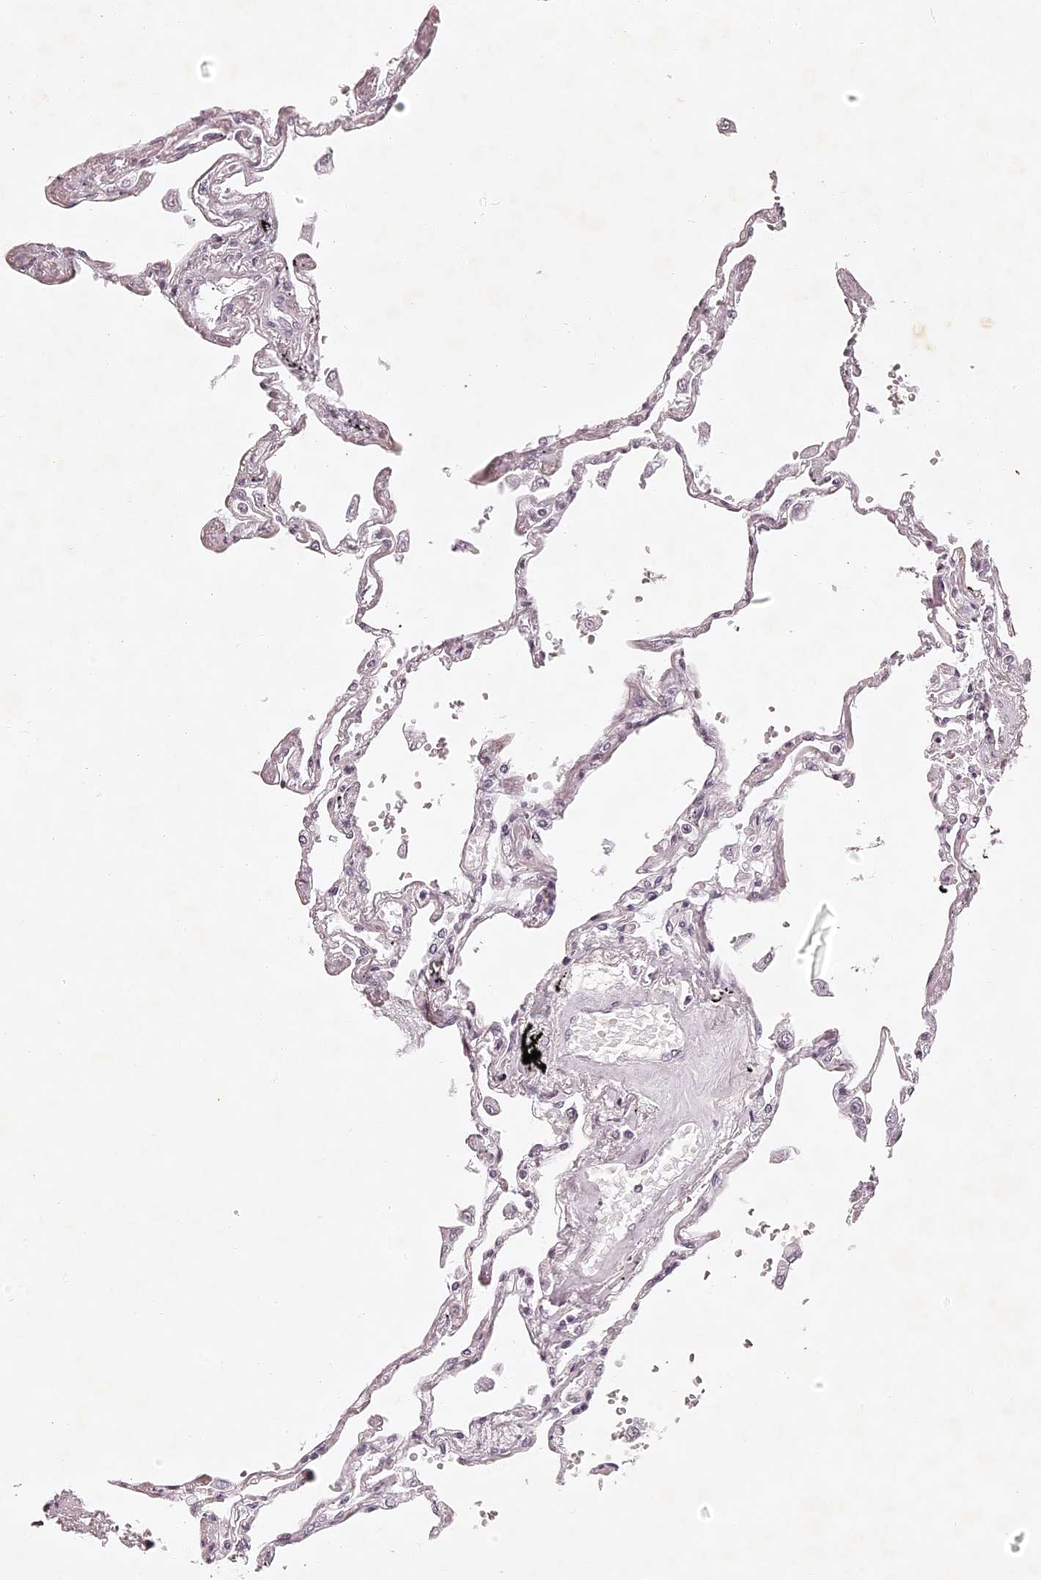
{"staining": {"intensity": "weak", "quantity": "<25%", "location": "cytoplasmic/membranous"}, "tissue": "lung", "cell_type": "Alveolar cells", "image_type": "normal", "snomed": [{"axis": "morphology", "description": "Normal tissue, NOS"}, {"axis": "topography", "description": "Lung"}], "caption": "High magnification brightfield microscopy of benign lung stained with DAB (3,3'-diaminobenzidine) (brown) and counterstained with hematoxylin (blue): alveolar cells show no significant positivity. Nuclei are stained in blue.", "gene": "ELAPOR1", "patient": {"sex": "female", "age": 67}}